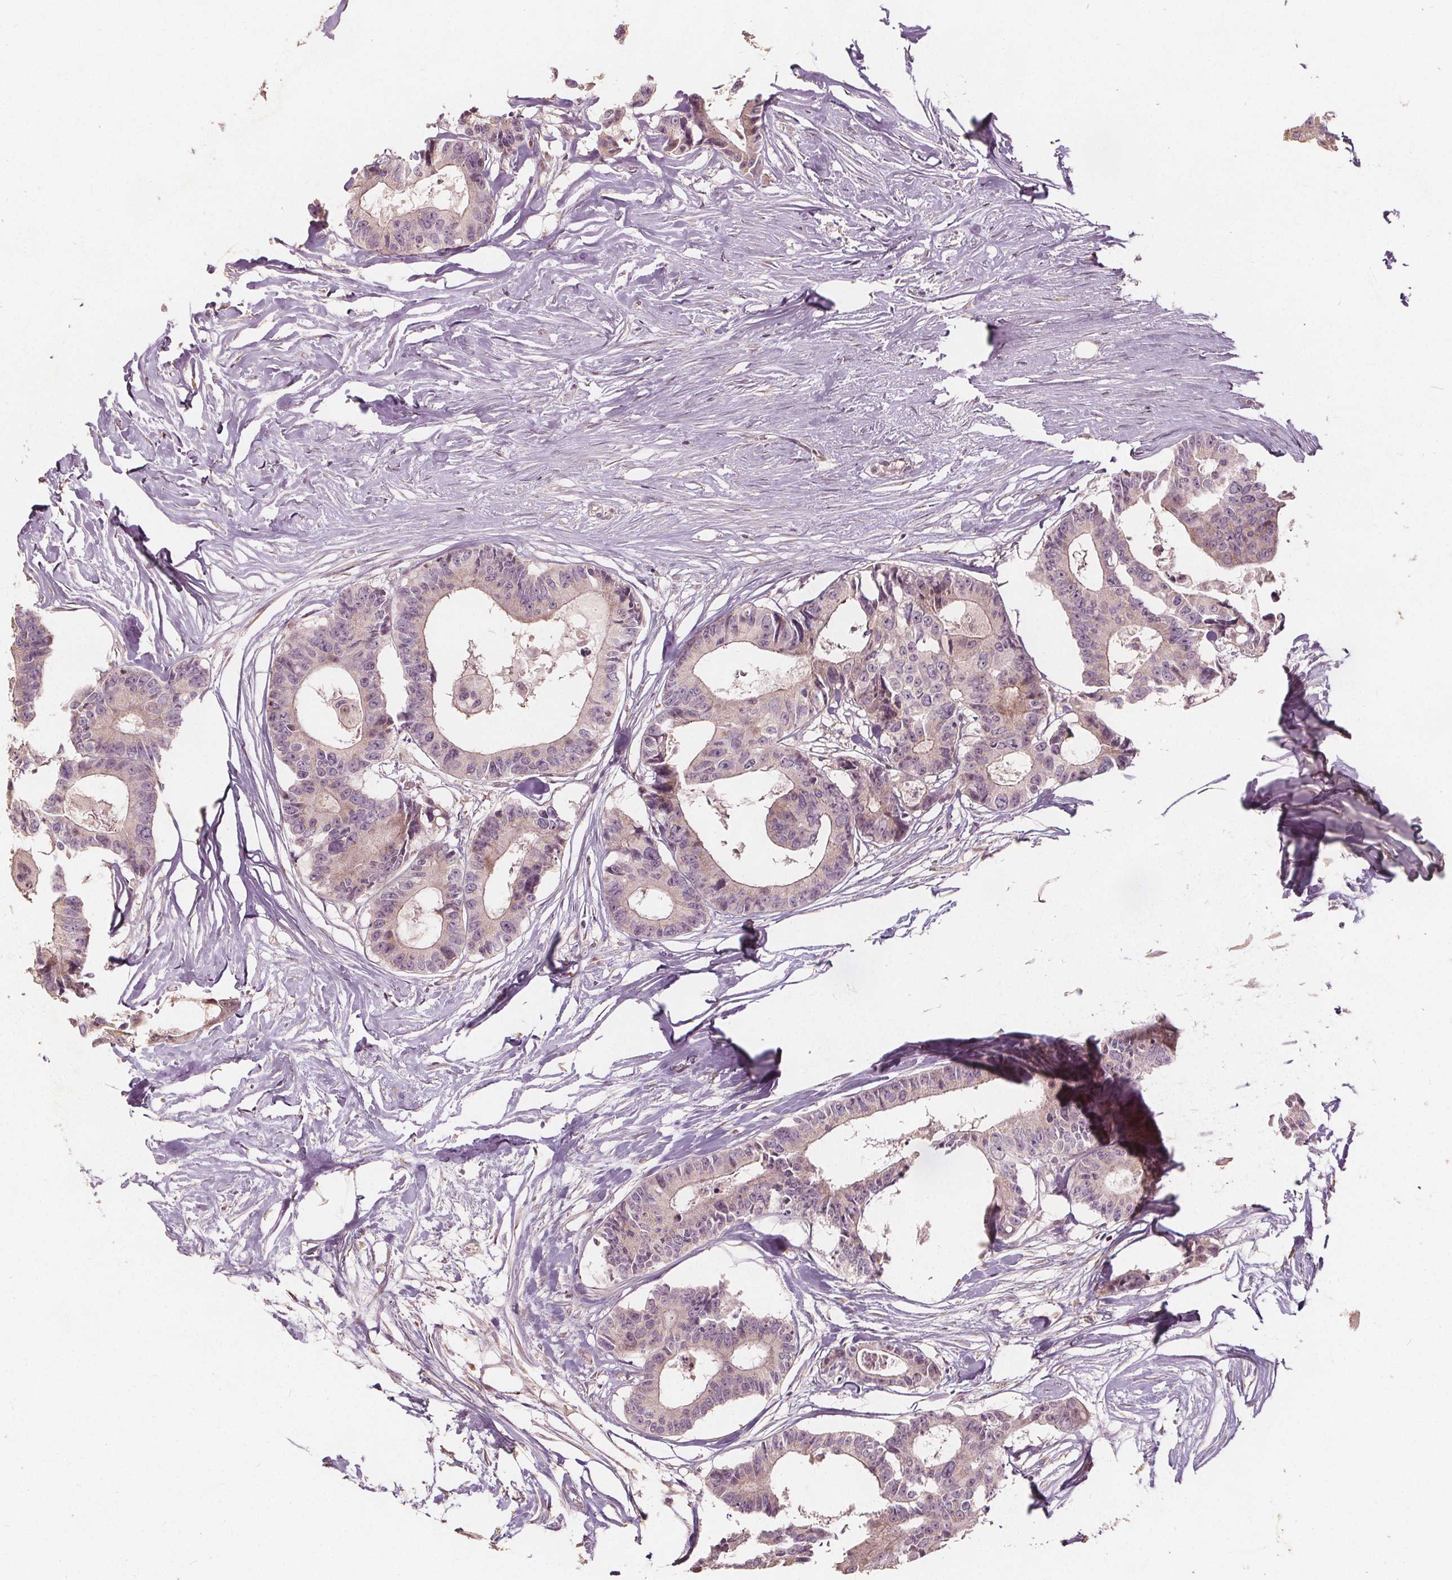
{"staining": {"intensity": "weak", "quantity": "25%-75%", "location": "cytoplasmic/membranous"}, "tissue": "colorectal cancer", "cell_type": "Tumor cells", "image_type": "cancer", "snomed": [{"axis": "morphology", "description": "Adenocarcinoma, NOS"}, {"axis": "topography", "description": "Rectum"}], "caption": "An image of colorectal cancer (adenocarcinoma) stained for a protein displays weak cytoplasmic/membranous brown staining in tumor cells.", "gene": "PTPRT", "patient": {"sex": "male", "age": 57}}